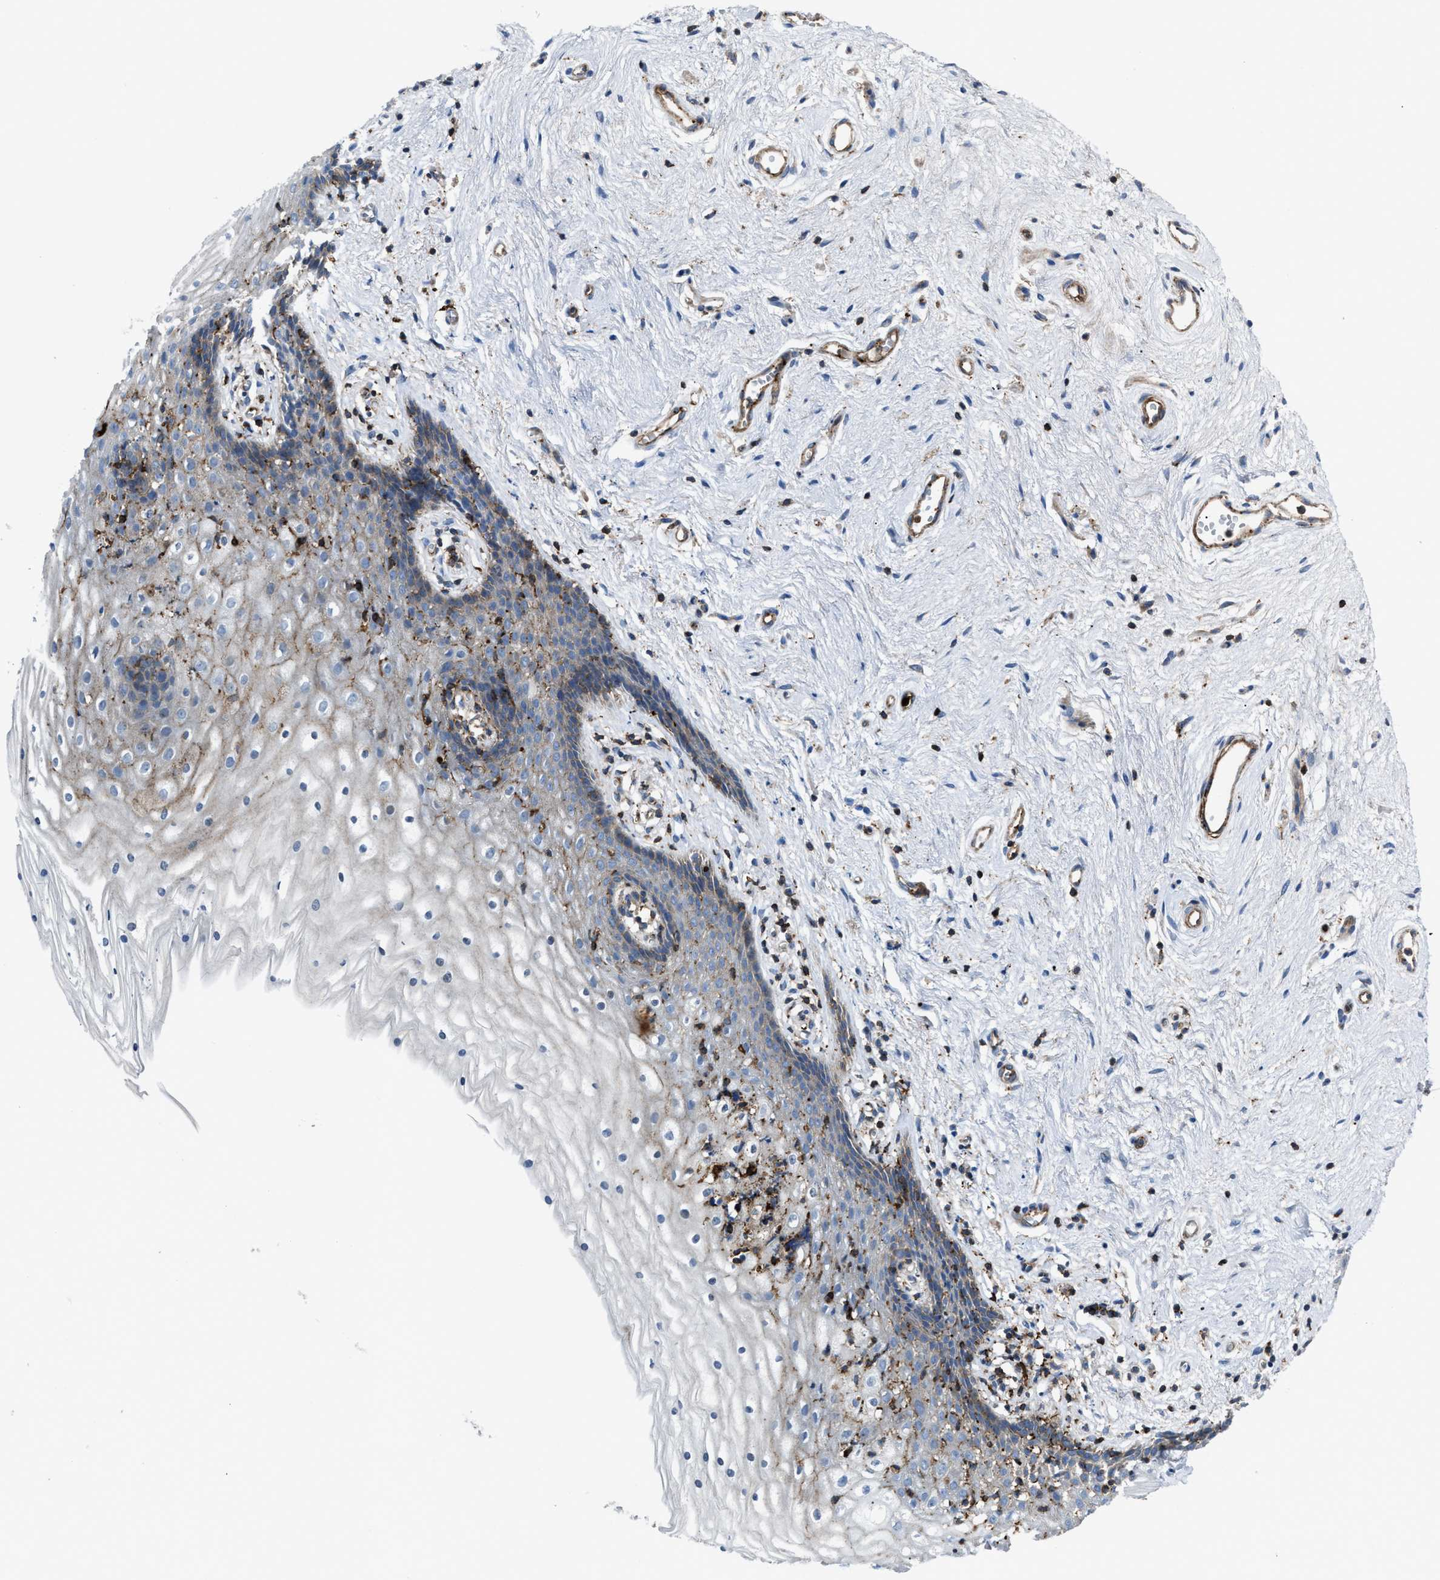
{"staining": {"intensity": "weak", "quantity": "<25%", "location": "cytoplasmic/membranous"}, "tissue": "vagina", "cell_type": "Squamous epithelial cells", "image_type": "normal", "snomed": [{"axis": "morphology", "description": "Normal tissue, NOS"}, {"axis": "topography", "description": "Vagina"}], "caption": "Immunohistochemistry image of benign human vagina stained for a protein (brown), which shows no staining in squamous epithelial cells. (Brightfield microscopy of DAB immunohistochemistry (IHC) at high magnification).", "gene": "AGPAT2", "patient": {"sex": "female", "age": 44}}